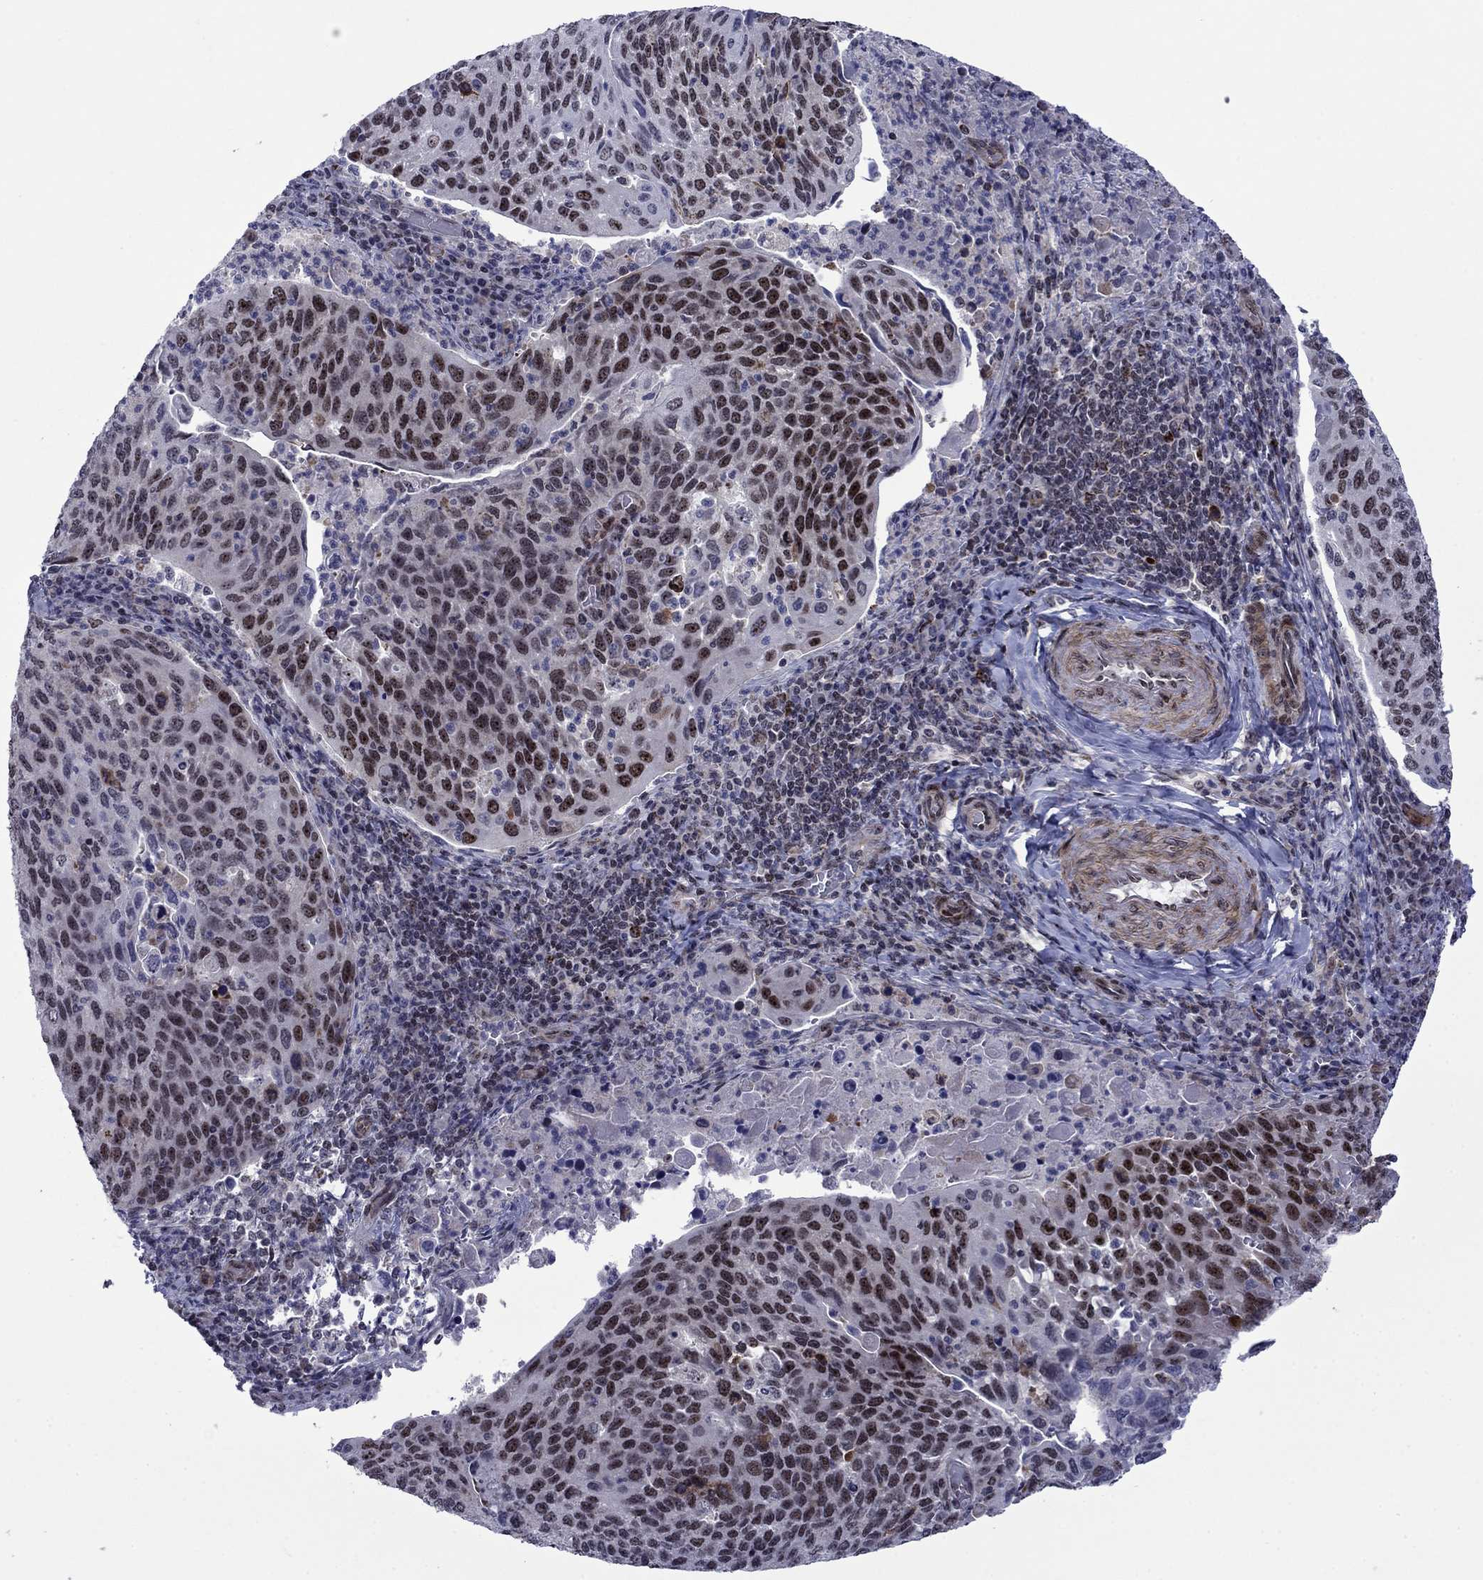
{"staining": {"intensity": "moderate", "quantity": "<25%", "location": "nuclear"}, "tissue": "cervical cancer", "cell_type": "Tumor cells", "image_type": "cancer", "snomed": [{"axis": "morphology", "description": "Squamous cell carcinoma, NOS"}, {"axis": "topography", "description": "Cervix"}], "caption": "A low amount of moderate nuclear staining is present in about <25% of tumor cells in cervical cancer tissue. The protein is stained brown, and the nuclei are stained in blue (DAB (3,3'-diaminobenzidine) IHC with brightfield microscopy, high magnification).", "gene": "SURF2", "patient": {"sex": "female", "age": 54}}